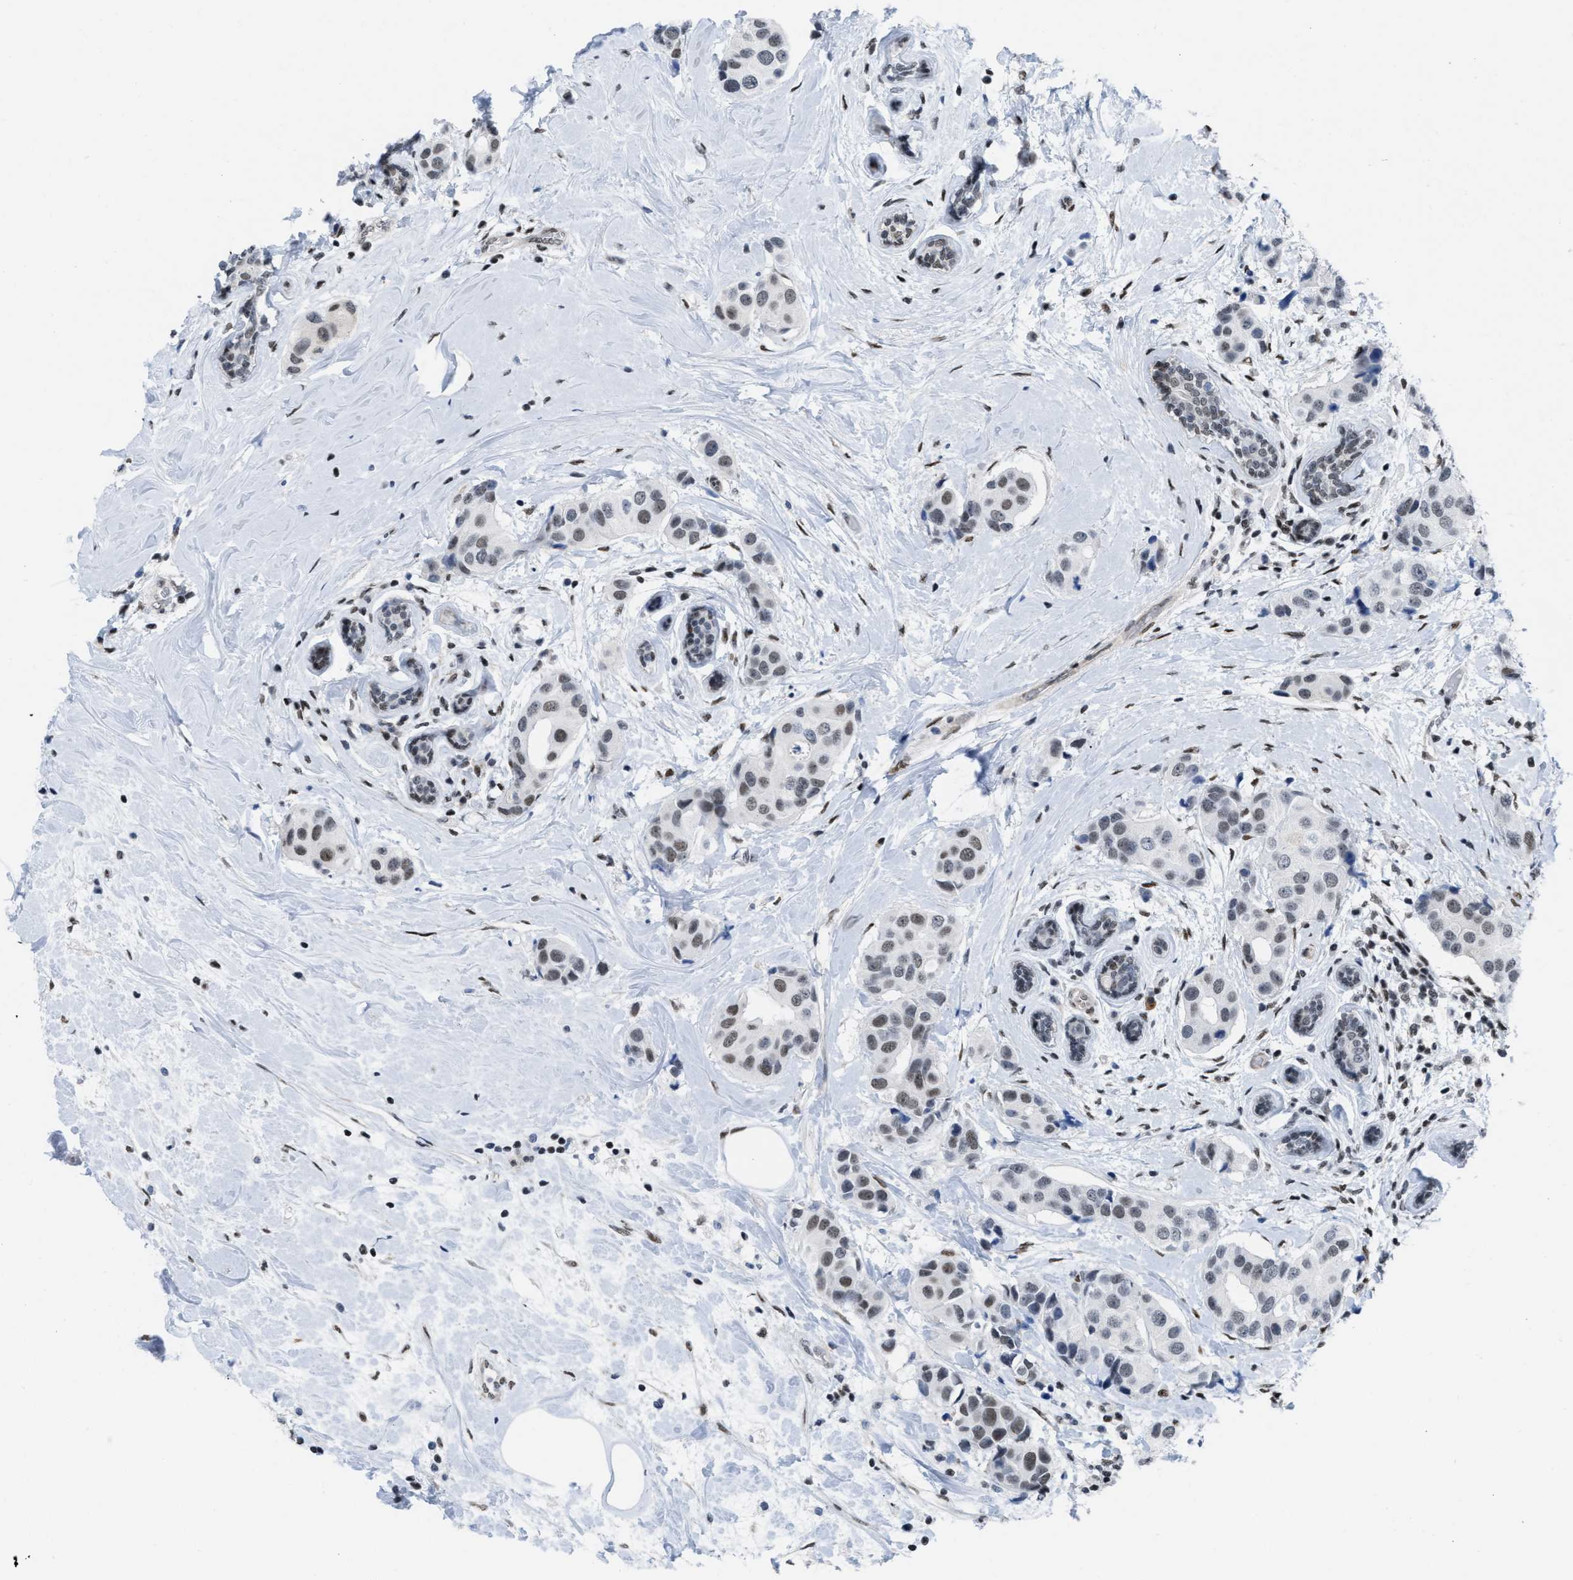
{"staining": {"intensity": "weak", "quantity": "<25%", "location": "nuclear"}, "tissue": "breast cancer", "cell_type": "Tumor cells", "image_type": "cancer", "snomed": [{"axis": "morphology", "description": "Normal tissue, NOS"}, {"axis": "morphology", "description": "Duct carcinoma"}, {"axis": "topography", "description": "Breast"}], "caption": "A high-resolution histopathology image shows immunohistochemistry staining of invasive ductal carcinoma (breast), which exhibits no significant expression in tumor cells.", "gene": "MIER1", "patient": {"sex": "female", "age": 39}}